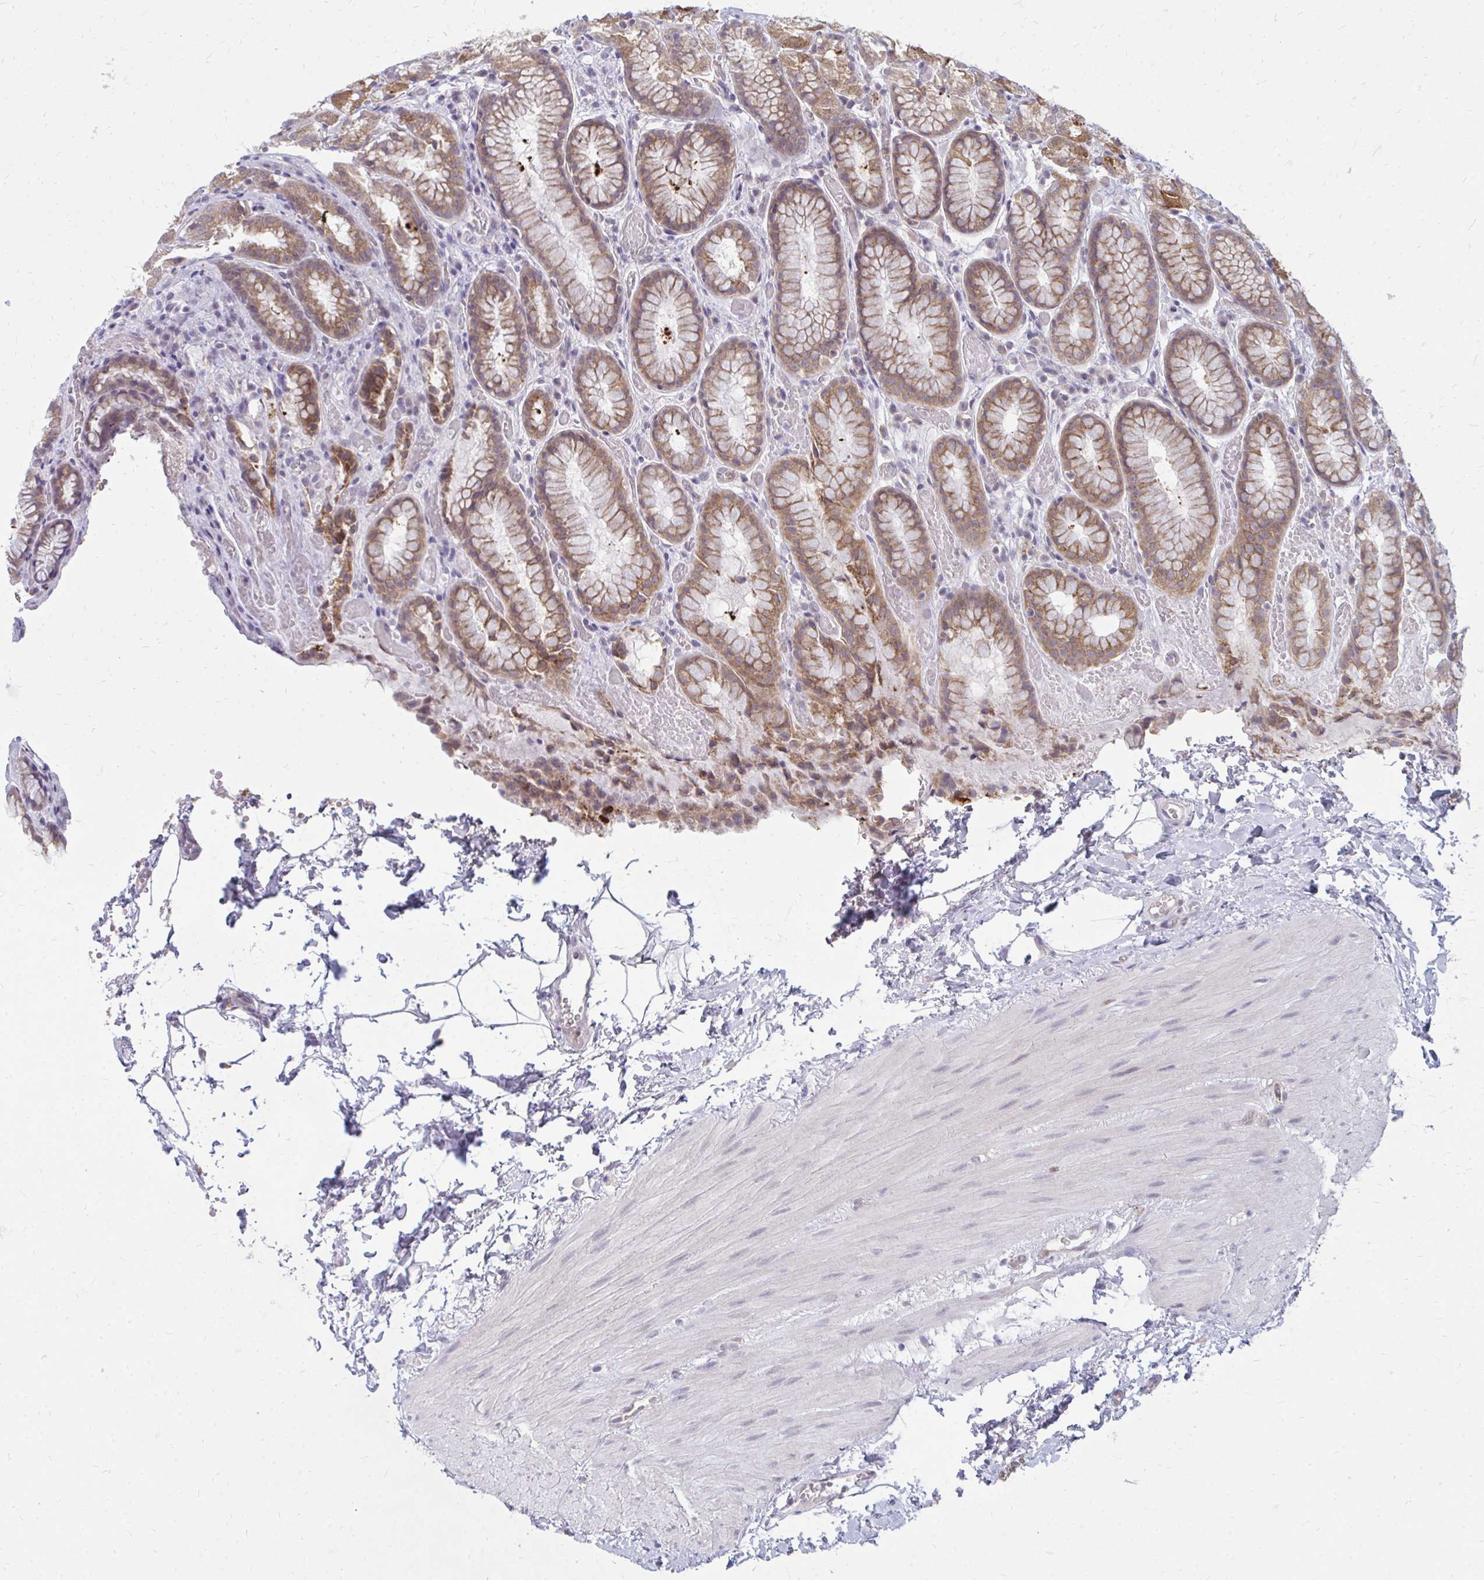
{"staining": {"intensity": "moderate", "quantity": ">75%", "location": "cytoplasmic/membranous,nuclear"}, "tissue": "stomach", "cell_type": "Glandular cells", "image_type": "normal", "snomed": [{"axis": "morphology", "description": "Normal tissue, NOS"}, {"axis": "topography", "description": "Stomach"}], "caption": "An immunohistochemistry (IHC) micrograph of normal tissue is shown. Protein staining in brown labels moderate cytoplasmic/membranous,nuclear positivity in stomach within glandular cells.", "gene": "ACSL5", "patient": {"sex": "male", "age": 70}}